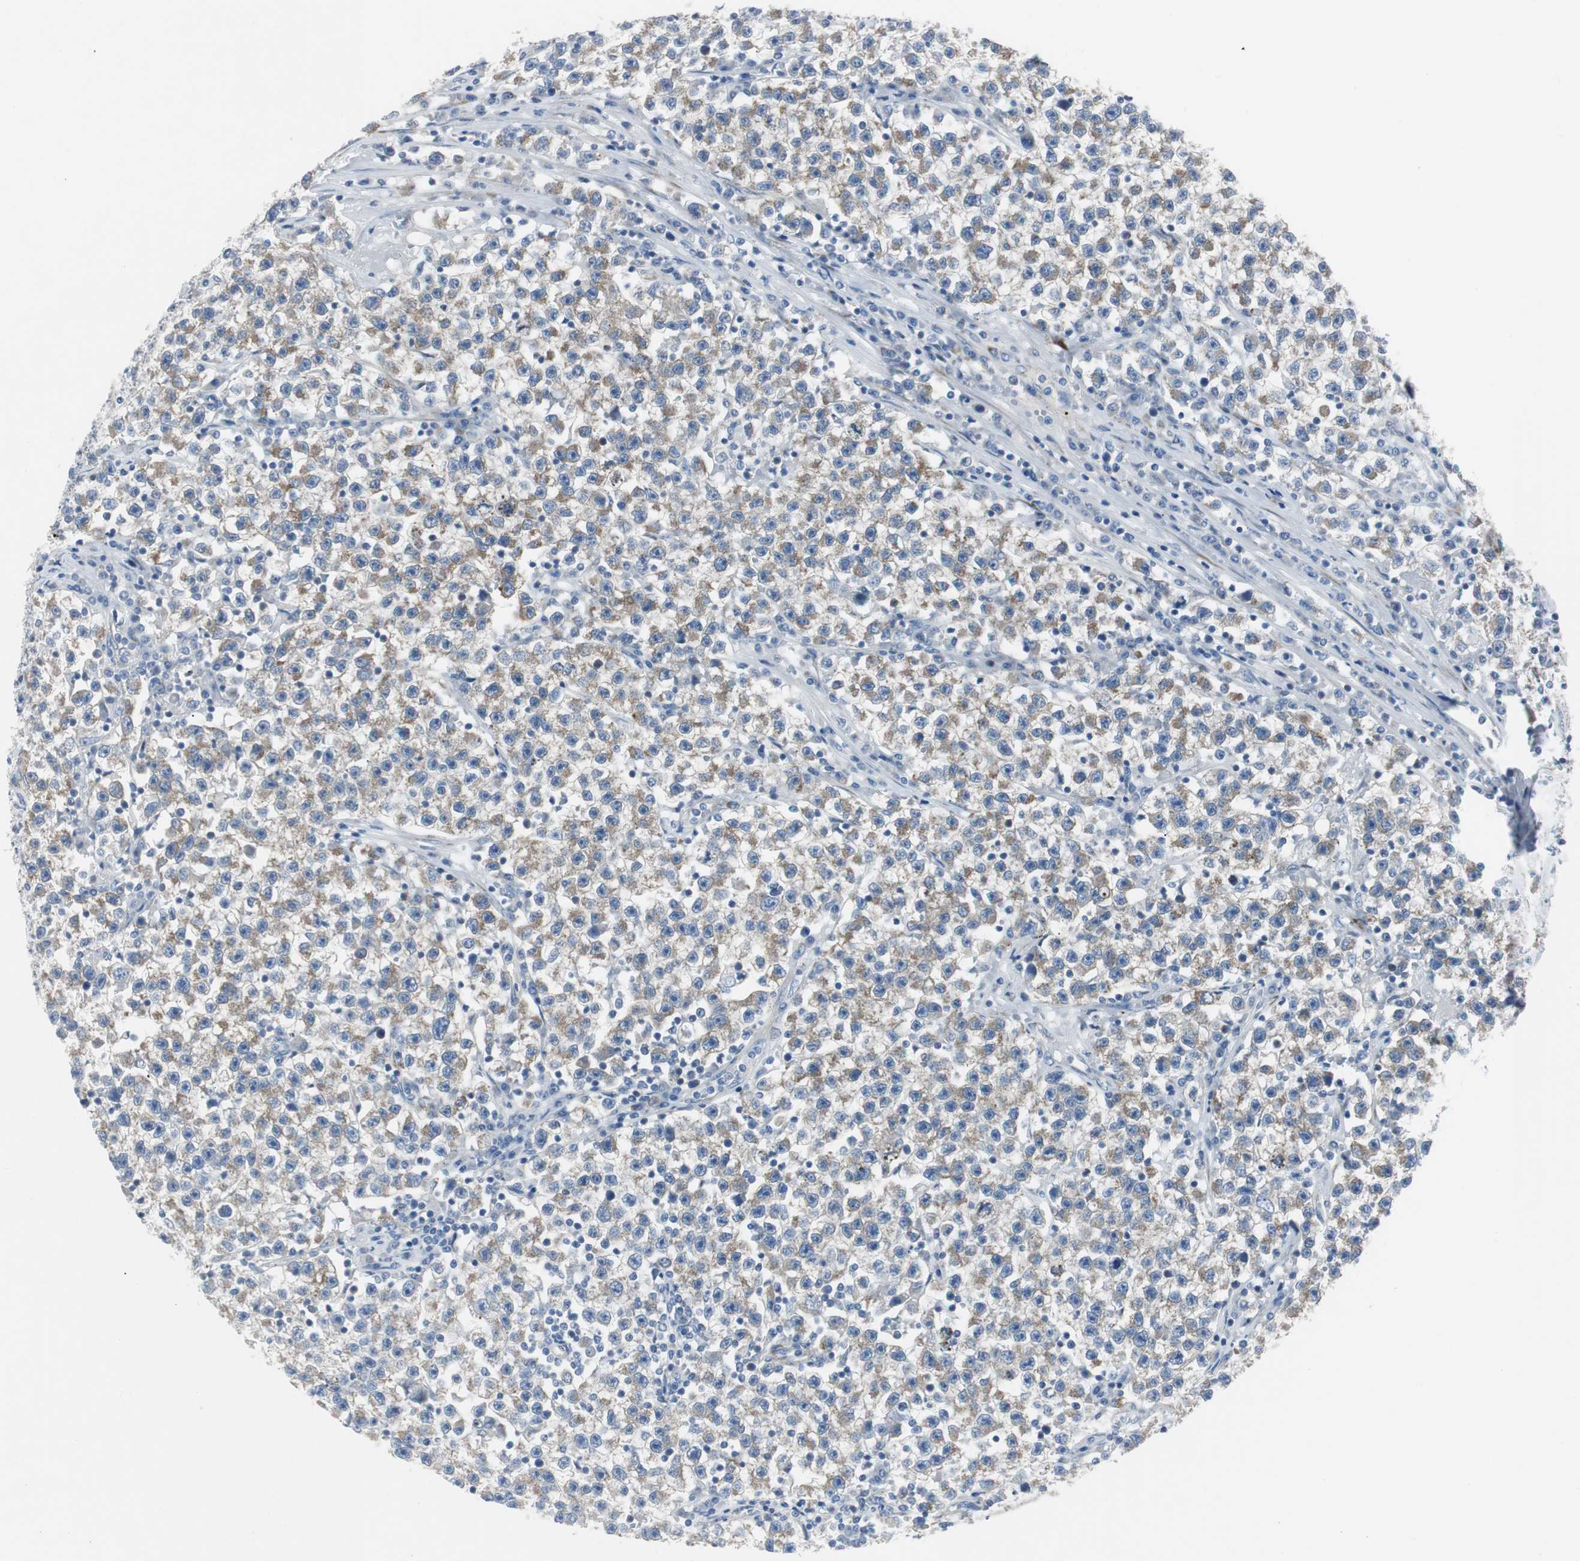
{"staining": {"intensity": "weak", "quantity": ">75%", "location": "cytoplasmic/membranous"}, "tissue": "testis cancer", "cell_type": "Tumor cells", "image_type": "cancer", "snomed": [{"axis": "morphology", "description": "Seminoma, NOS"}, {"axis": "topography", "description": "Testis"}], "caption": "DAB immunohistochemical staining of testis seminoma demonstrates weak cytoplasmic/membranous protein positivity in about >75% of tumor cells. (IHC, brightfield microscopy, high magnification).", "gene": "BBC3", "patient": {"sex": "male", "age": 22}}